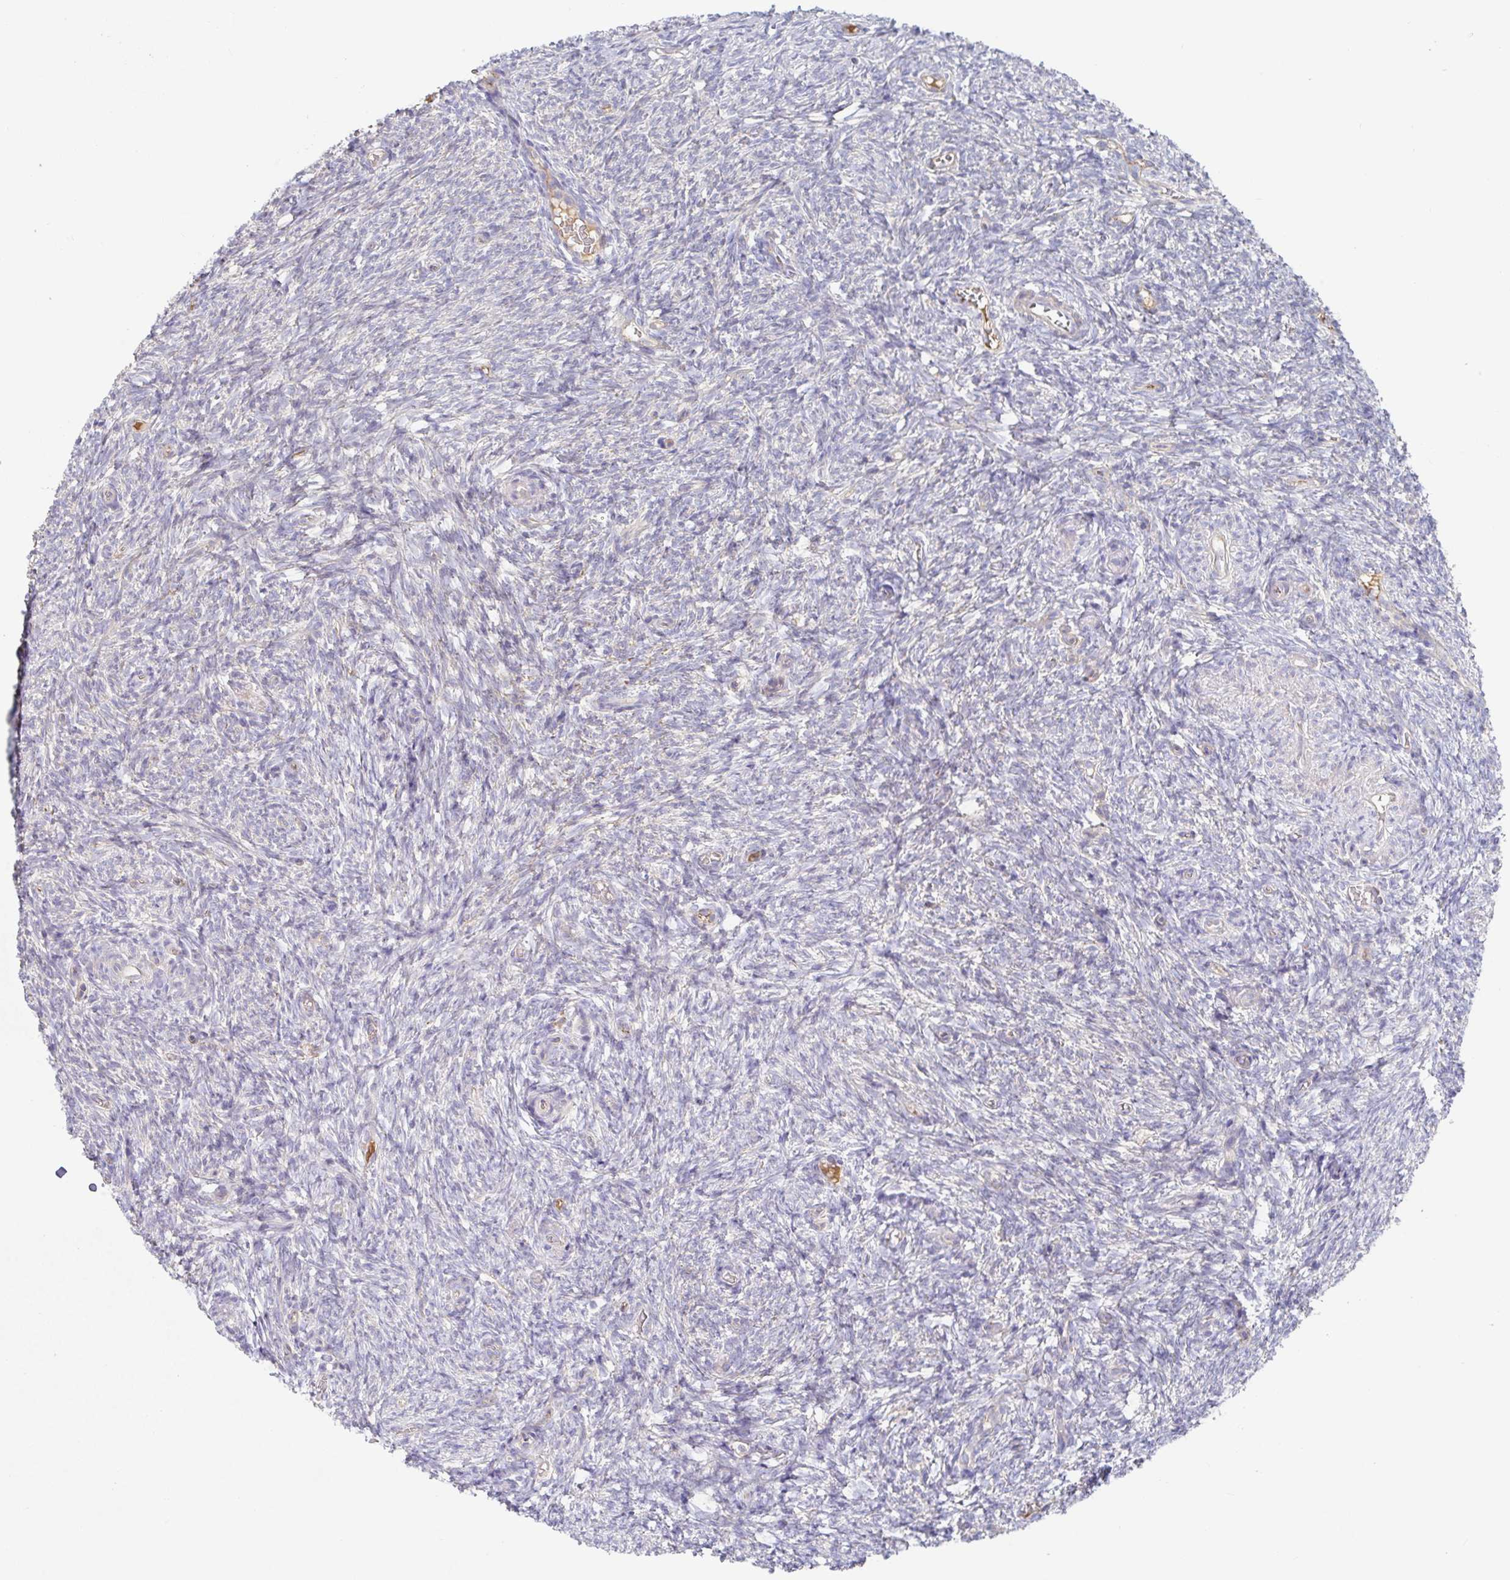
{"staining": {"intensity": "negative", "quantity": "none", "location": "none"}, "tissue": "ovary", "cell_type": "Ovarian stroma cells", "image_type": "normal", "snomed": [{"axis": "morphology", "description": "Normal tissue, NOS"}, {"axis": "topography", "description": "Ovary"}], "caption": "Immunohistochemical staining of unremarkable ovary shows no significant staining in ovarian stroma cells.", "gene": "IRAK2", "patient": {"sex": "female", "age": 39}}